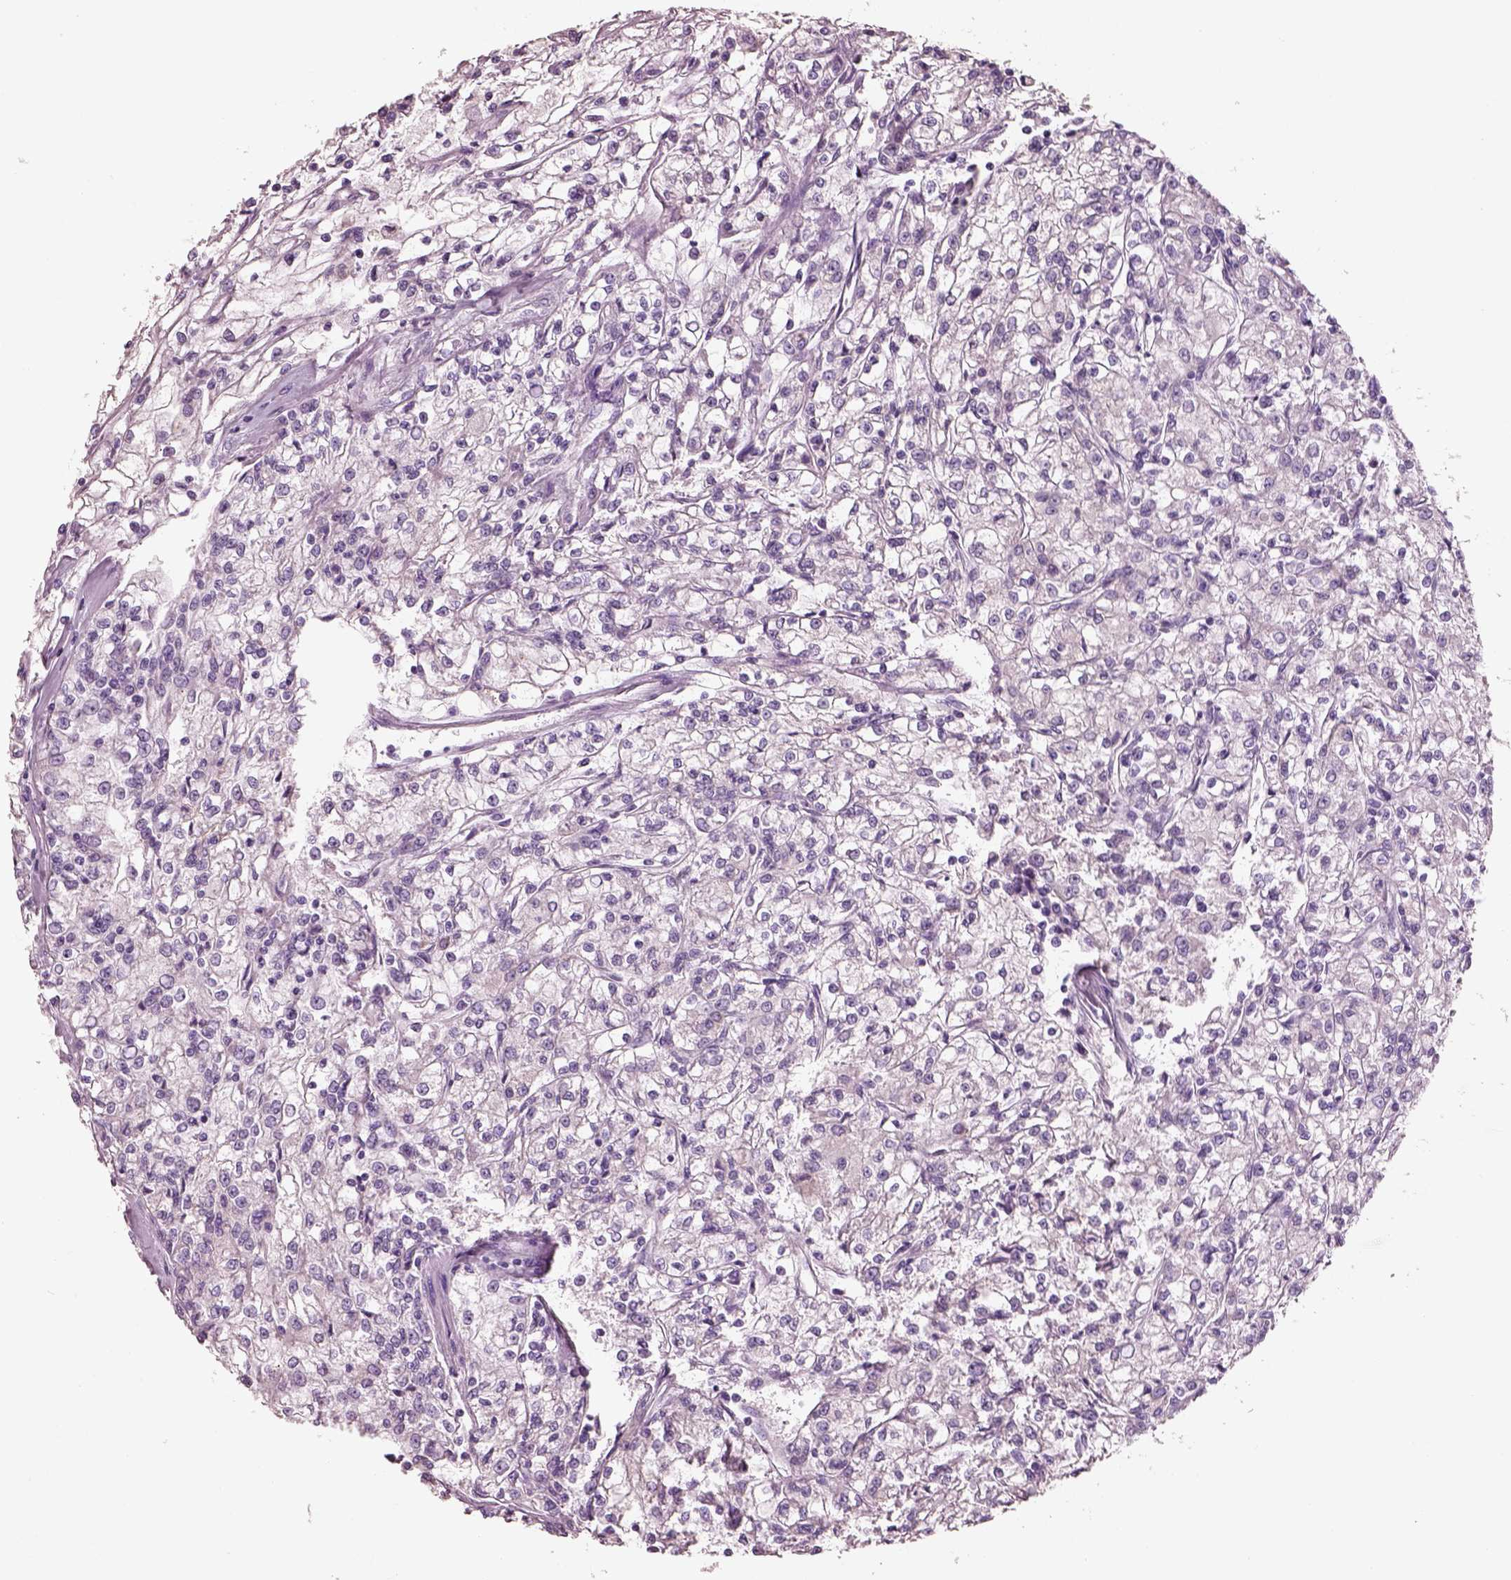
{"staining": {"intensity": "negative", "quantity": "none", "location": "none"}, "tissue": "renal cancer", "cell_type": "Tumor cells", "image_type": "cancer", "snomed": [{"axis": "morphology", "description": "Adenocarcinoma, NOS"}, {"axis": "topography", "description": "Kidney"}], "caption": "DAB (3,3'-diaminobenzidine) immunohistochemical staining of adenocarcinoma (renal) displays no significant staining in tumor cells.", "gene": "PNOC", "patient": {"sex": "female", "age": 59}}